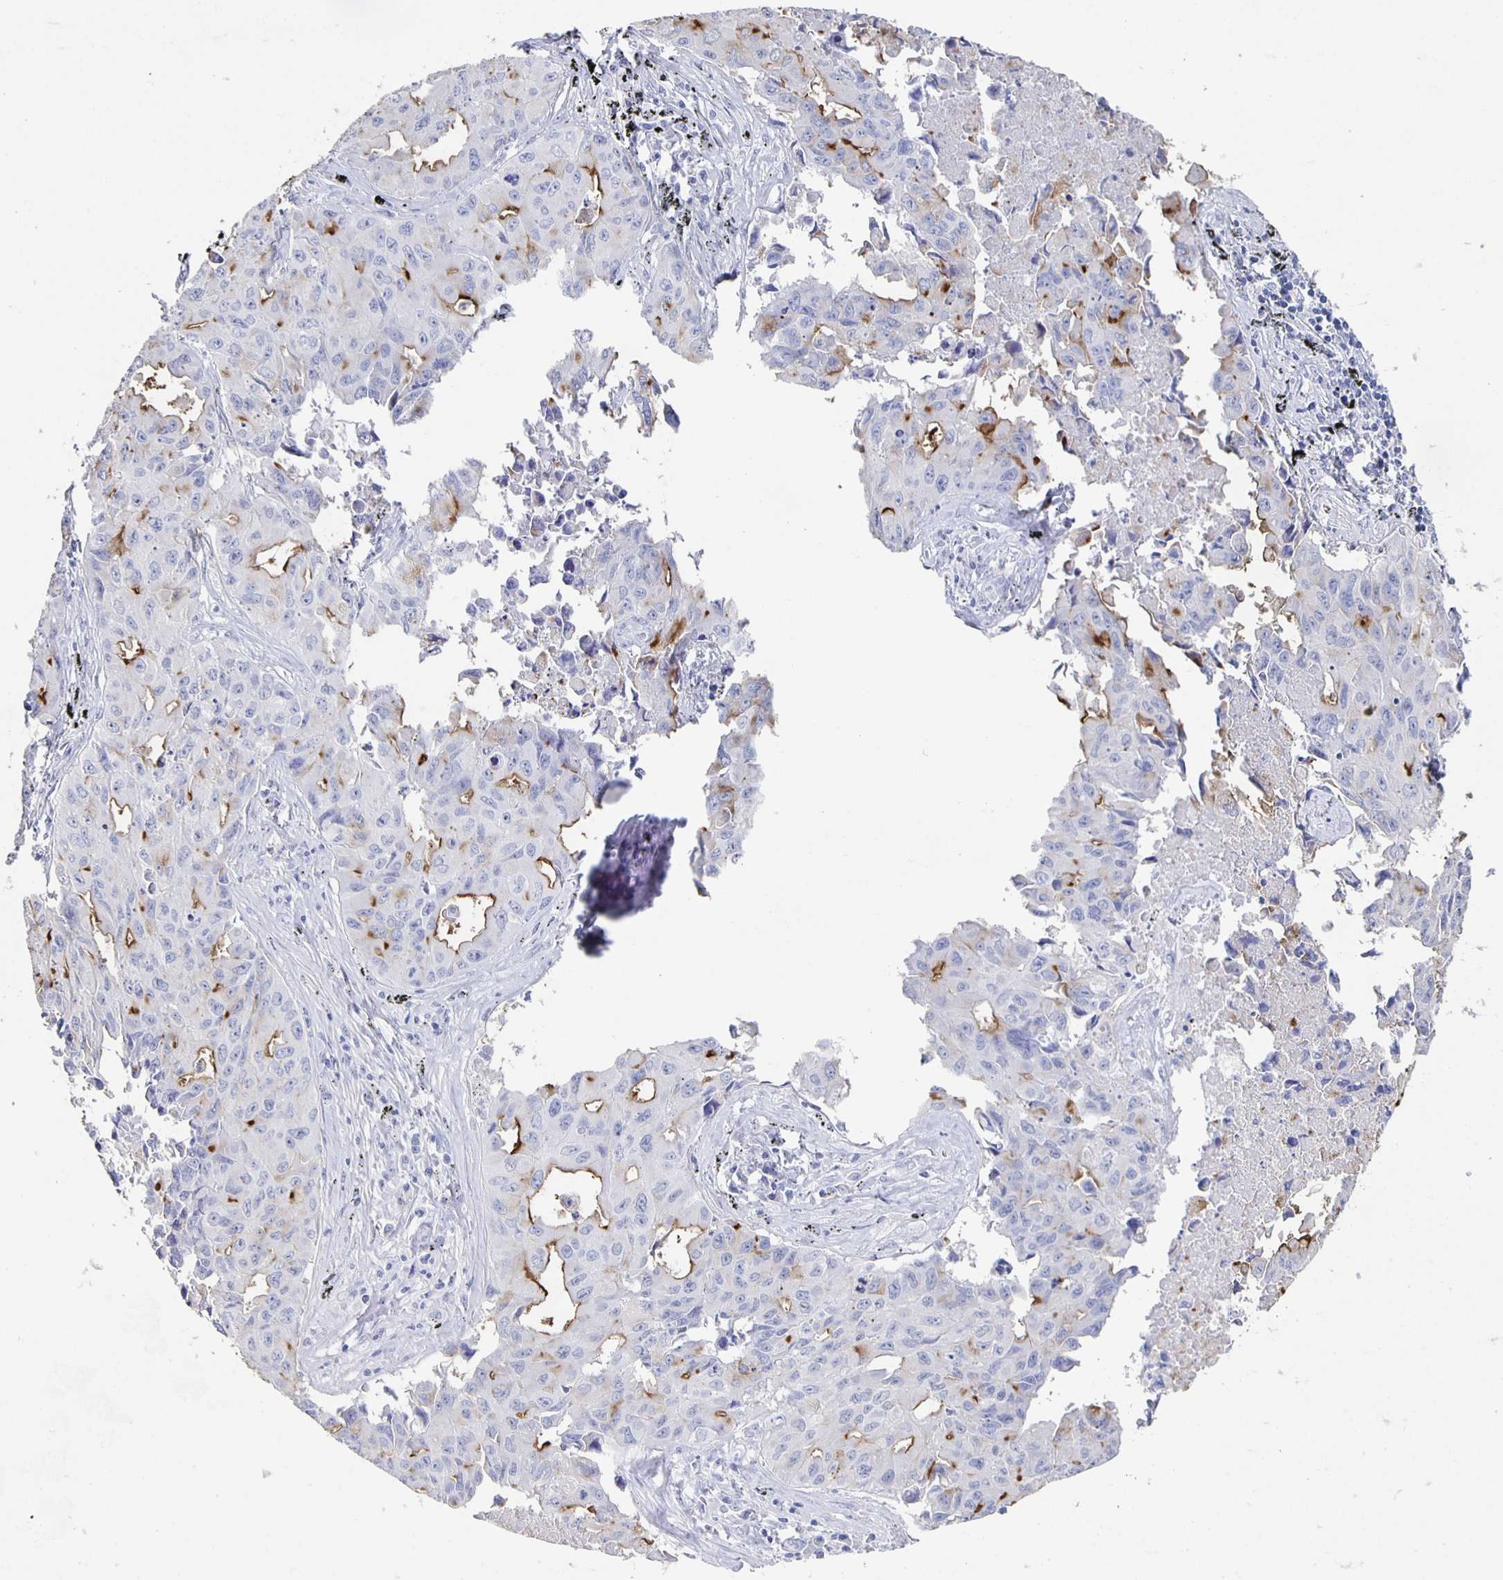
{"staining": {"intensity": "moderate", "quantity": "25%-75%", "location": "cytoplasmic/membranous"}, "tissue": "lung cancer", "cell_type": "Tumor cells", "image_type": "cancer", "snomed": [{"axis": "morphology", "description": "Adenocarcinoma, NOS"}, {"axis": "topography", "description": "Lymph node"}, {"axis": "topography", "description": "Lung"}], "caption": "The micrograph displays staining of lung cancer (adenocarcinoma), revealing moderate cytoplasmic/membranous protein positivity (brown color) within tumor cells.", "gene": "SLC34A2", "patient": {"sex": "male", "age": 64}}